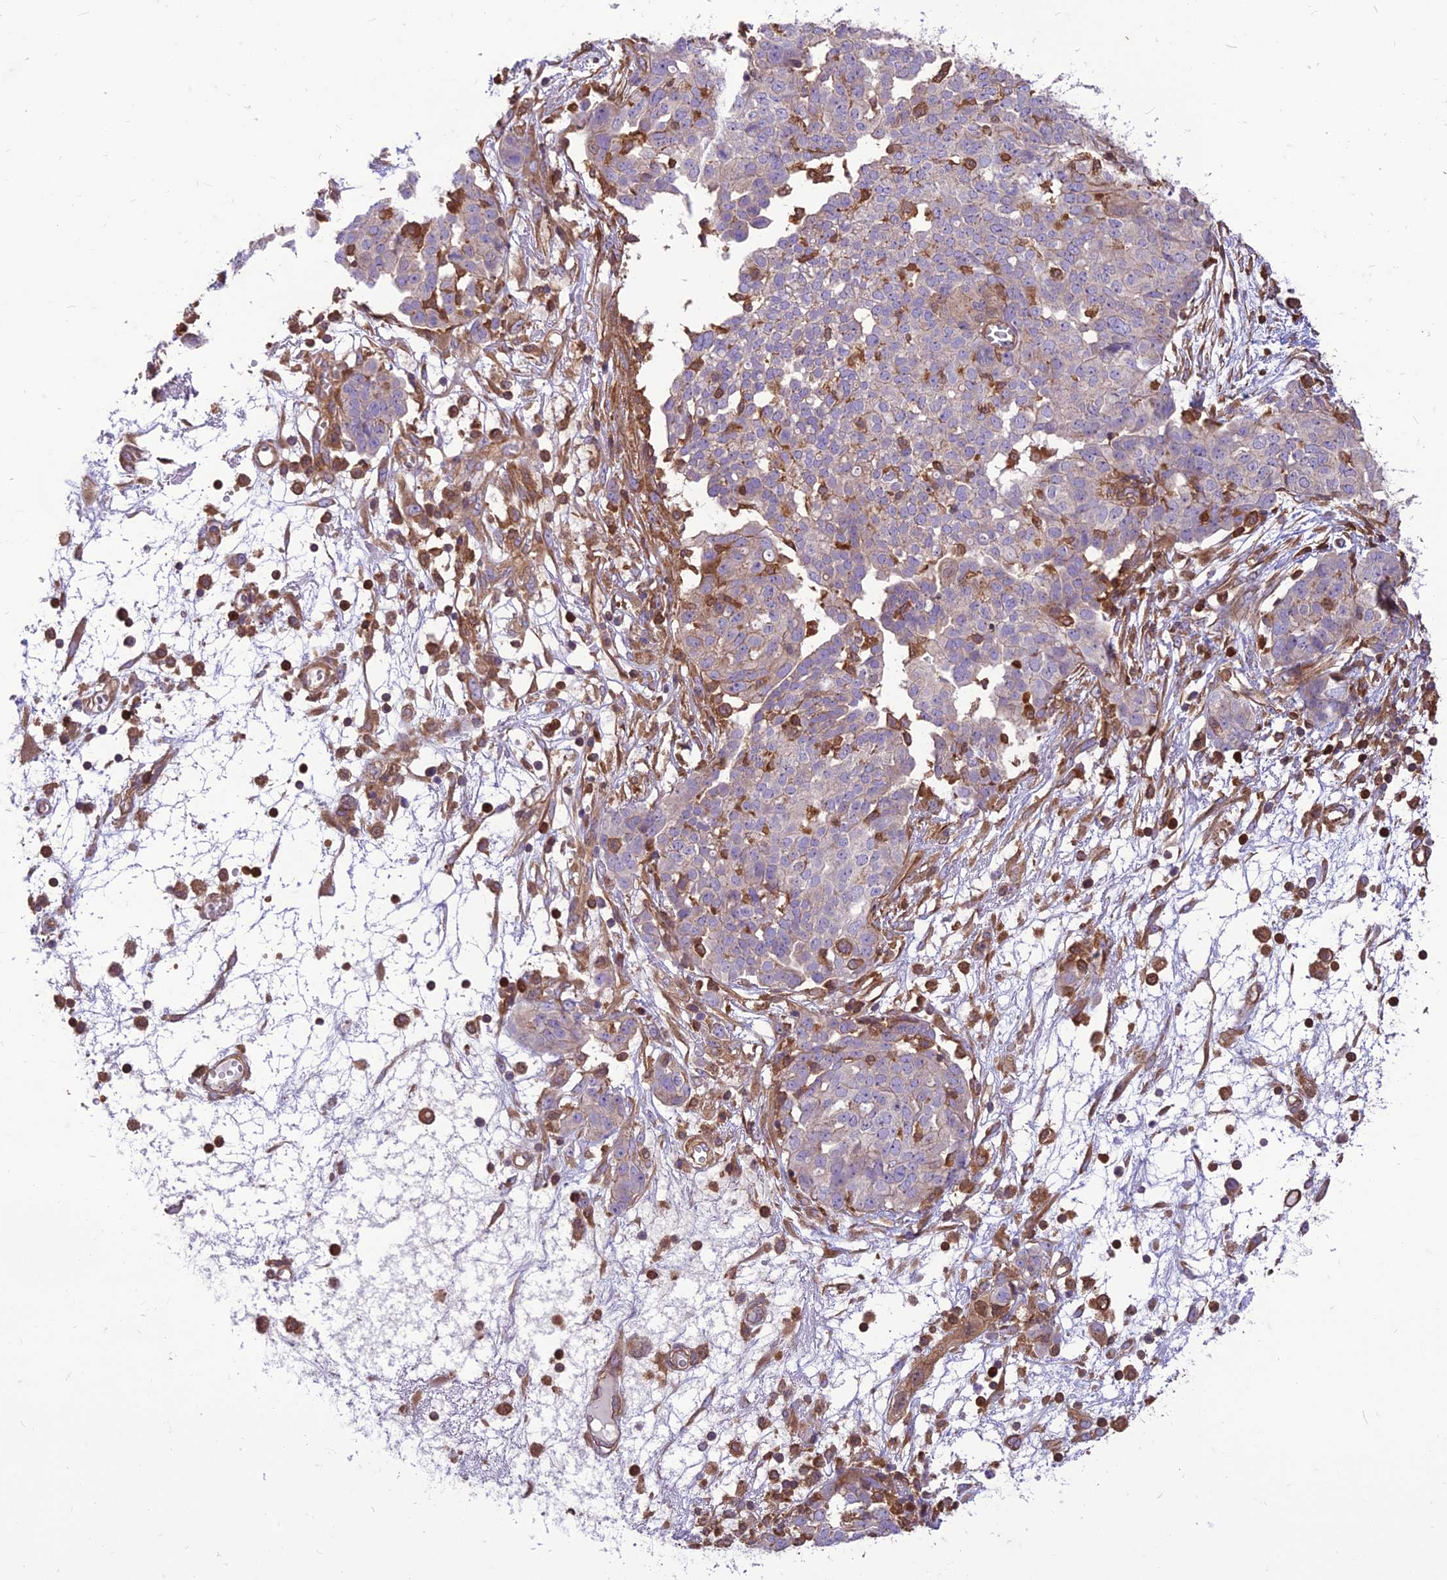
{"staining": {"intensity": "negative", "quantity": "none", "location": "none"}, "tissue": "ovarian cancer", "cell_type": "Tumor cells", "image_type": "cancer", "snomed": [{"axis": "morphology", "description": "Cystadenocarcinoma, serous, NOS"}, {"axis": "topography", "description": "Soft tissue"}, {"axis": "topography", "description": "Ovary"}], "caption": "There is no significant positivity in tumor cells of ovarian cancer (serous cystadenocarcinoma).", "gene": "HPSE2", "patient": {"sex": "female", "age": 57}}